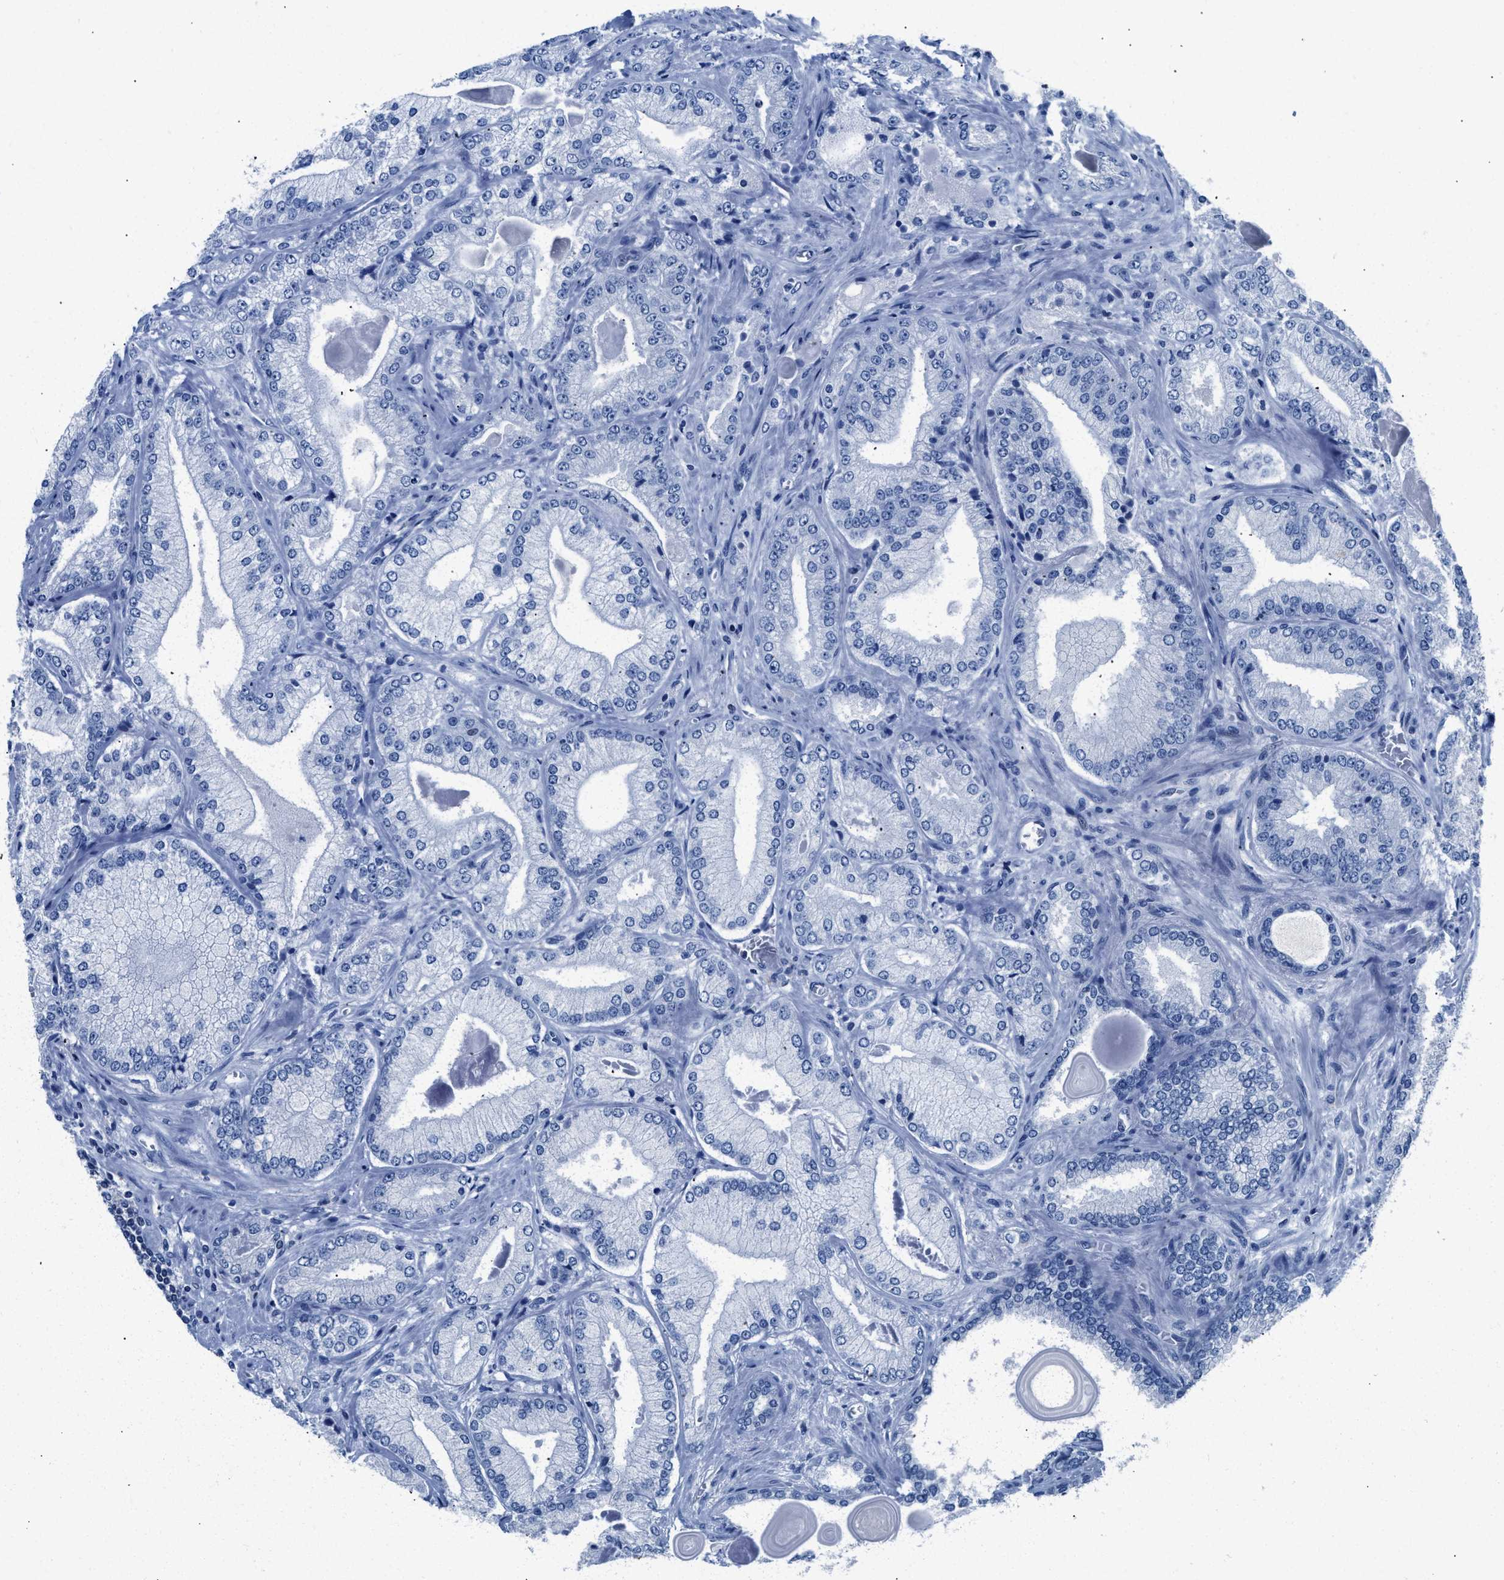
{"staining": {"intensity": "negative", "quantity": "none", "location": "none"}, "tissue": "prostate cancer", "cell_type": "Tumor cells", "image_type": "cancer", "snomed": [{"axis": "morphology", "description": "Adenocarcinoma, Low grade"}, {"axis": "topography", "description": "Prostate"}], "caption": "Immunohistochemical staining of low-grade adenocarcinoma (prostate) displays no significant positivity in tumor cells. (DAB (3,3'-diaminobenzidine) immunohistochemistry, high magnification).", "gene": "NFATC2", "patient": {"sex": "male", "age": 65}}